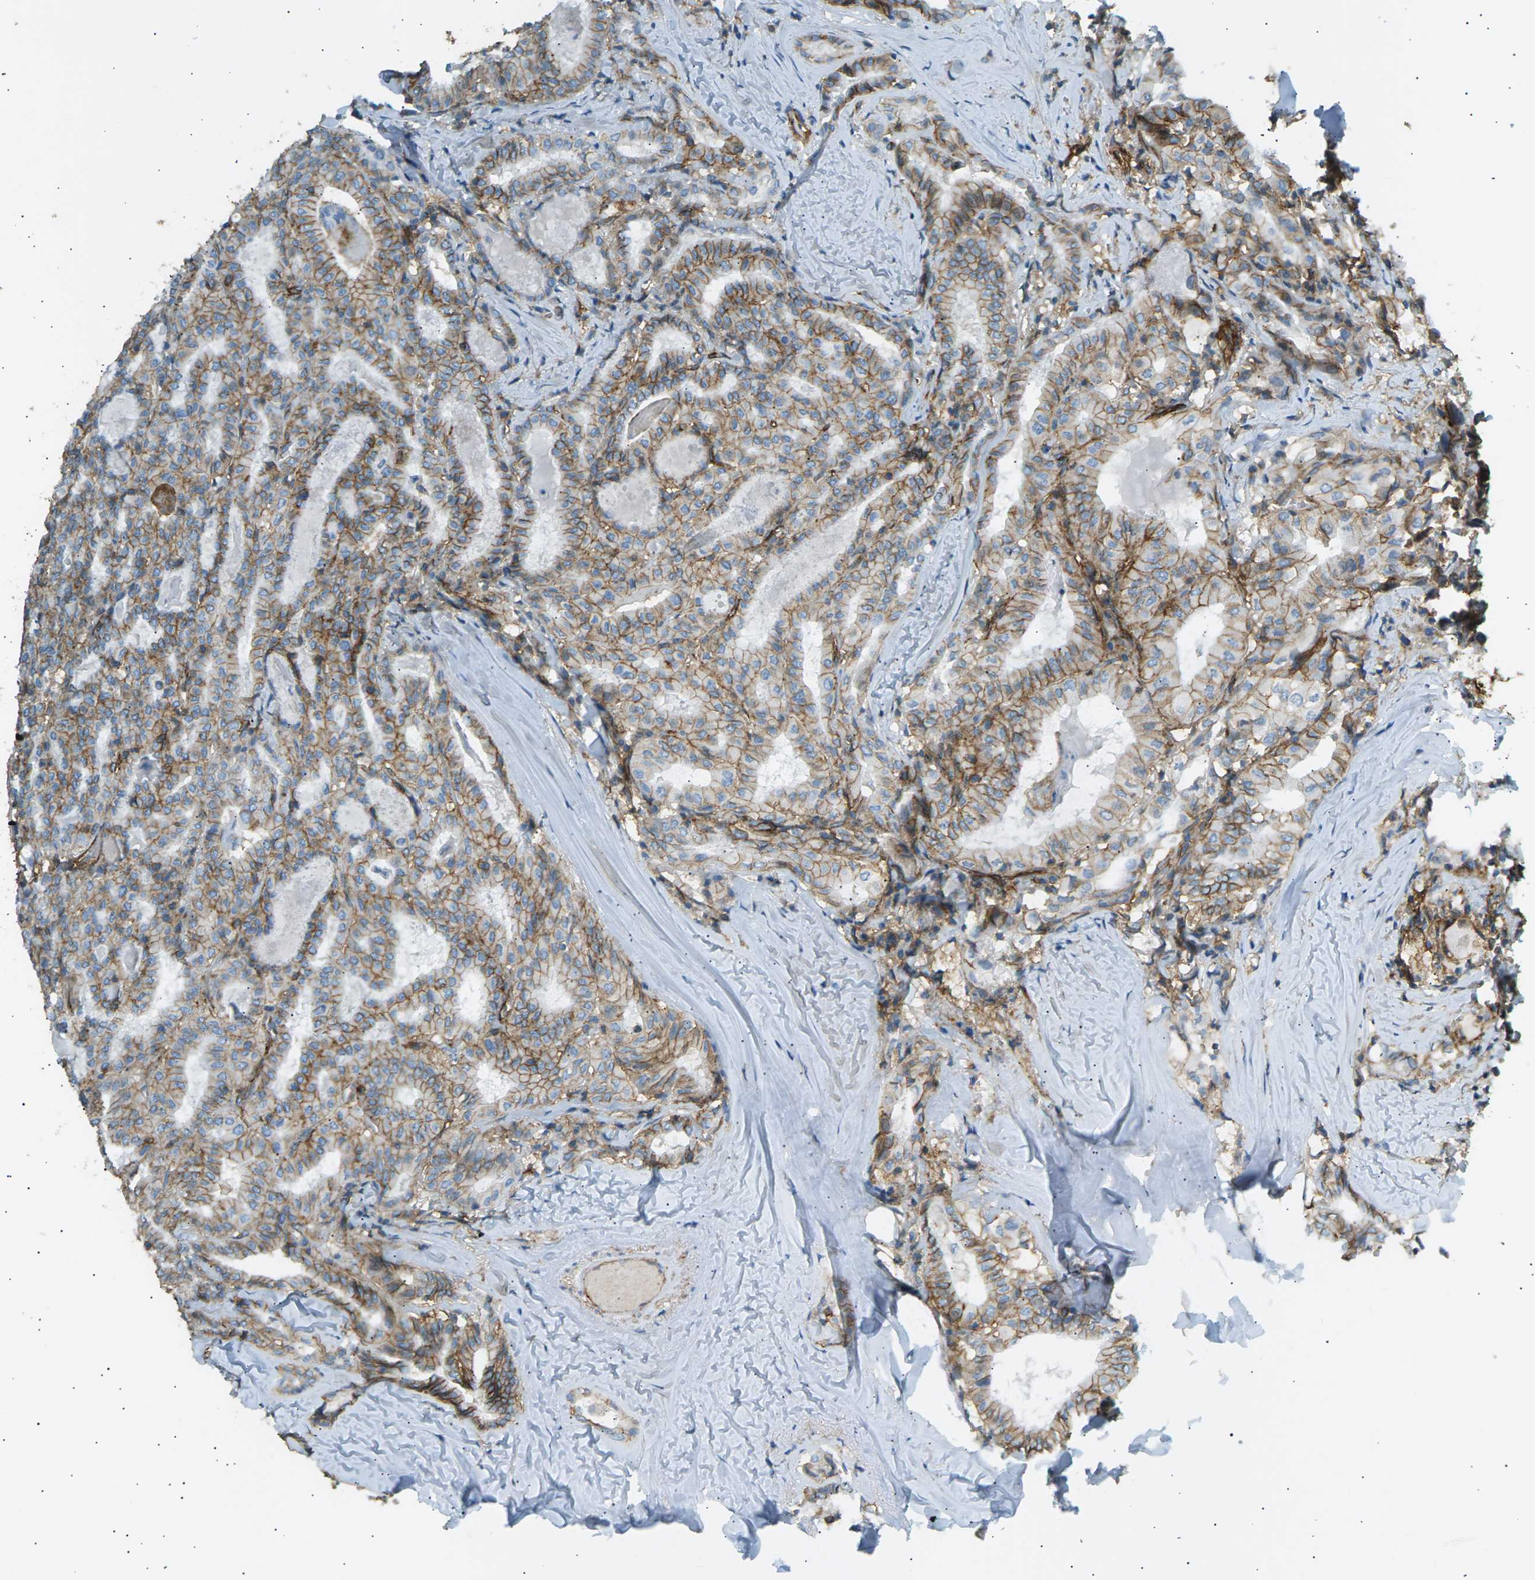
{"staining": {"intensity": "moderate", "quantity": ">75%", "location": "cytoplasmic/membranous"}, "tissue": "thyroid cancer", "cell_type": "Tumor cells", "image_type": "cancer", "snomed": [{"axis": "morphology", "description": "Papillary adenocarcinoma, NOS"}, {"axis": "topography", "description": "Thyroid gland"}], "caption": "A medium amount of moderate cytoplasmic/membranous positivity is seen in approximately >75% of tumor cells in thyroid cancer tissue.", "gene": "ATP2B4", "patient": {"sex": "female", "age": 42}}